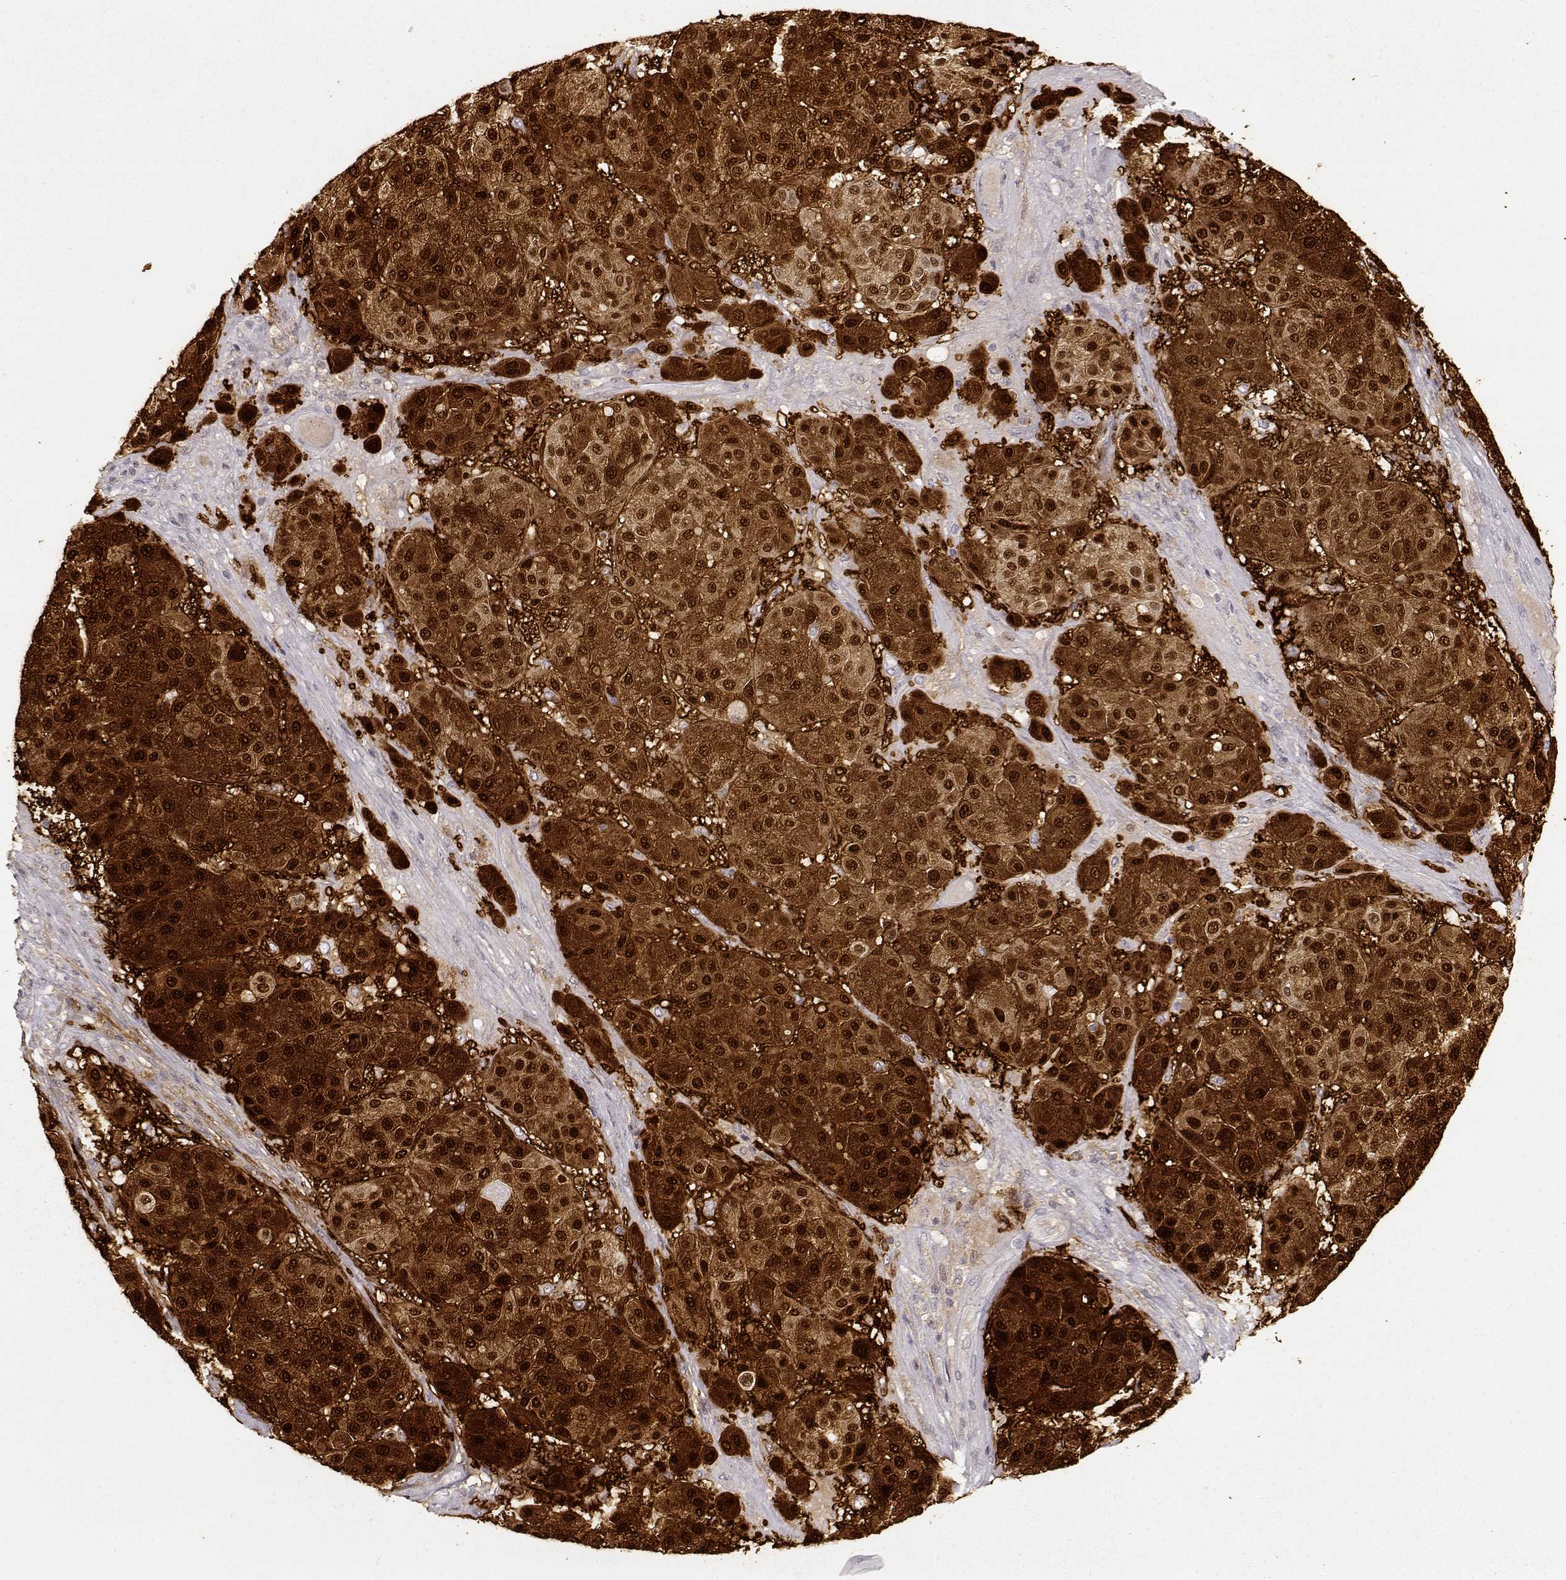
{"staining": {"intensity": "strong", "quantity": ">75%", "location": "cytoplasmic/membranous,nuclear"}, "tissue": "melanoma", "cell_type": "Tumor cells", "image_type": "cancer", "snomed": [{"axis": "morphology", "description": "Malignant melanoma, Metastatic site"}, {"axis": "topography", "description": "Smooth muscle"}], "caption": "Tumor cells exhibit high levels of strong cytoplasmic/membranous and nuclear staining in about >75% of cells in human melanoma.", "gene": "S100B", "patient": {"sex": "male", "age": 41}}